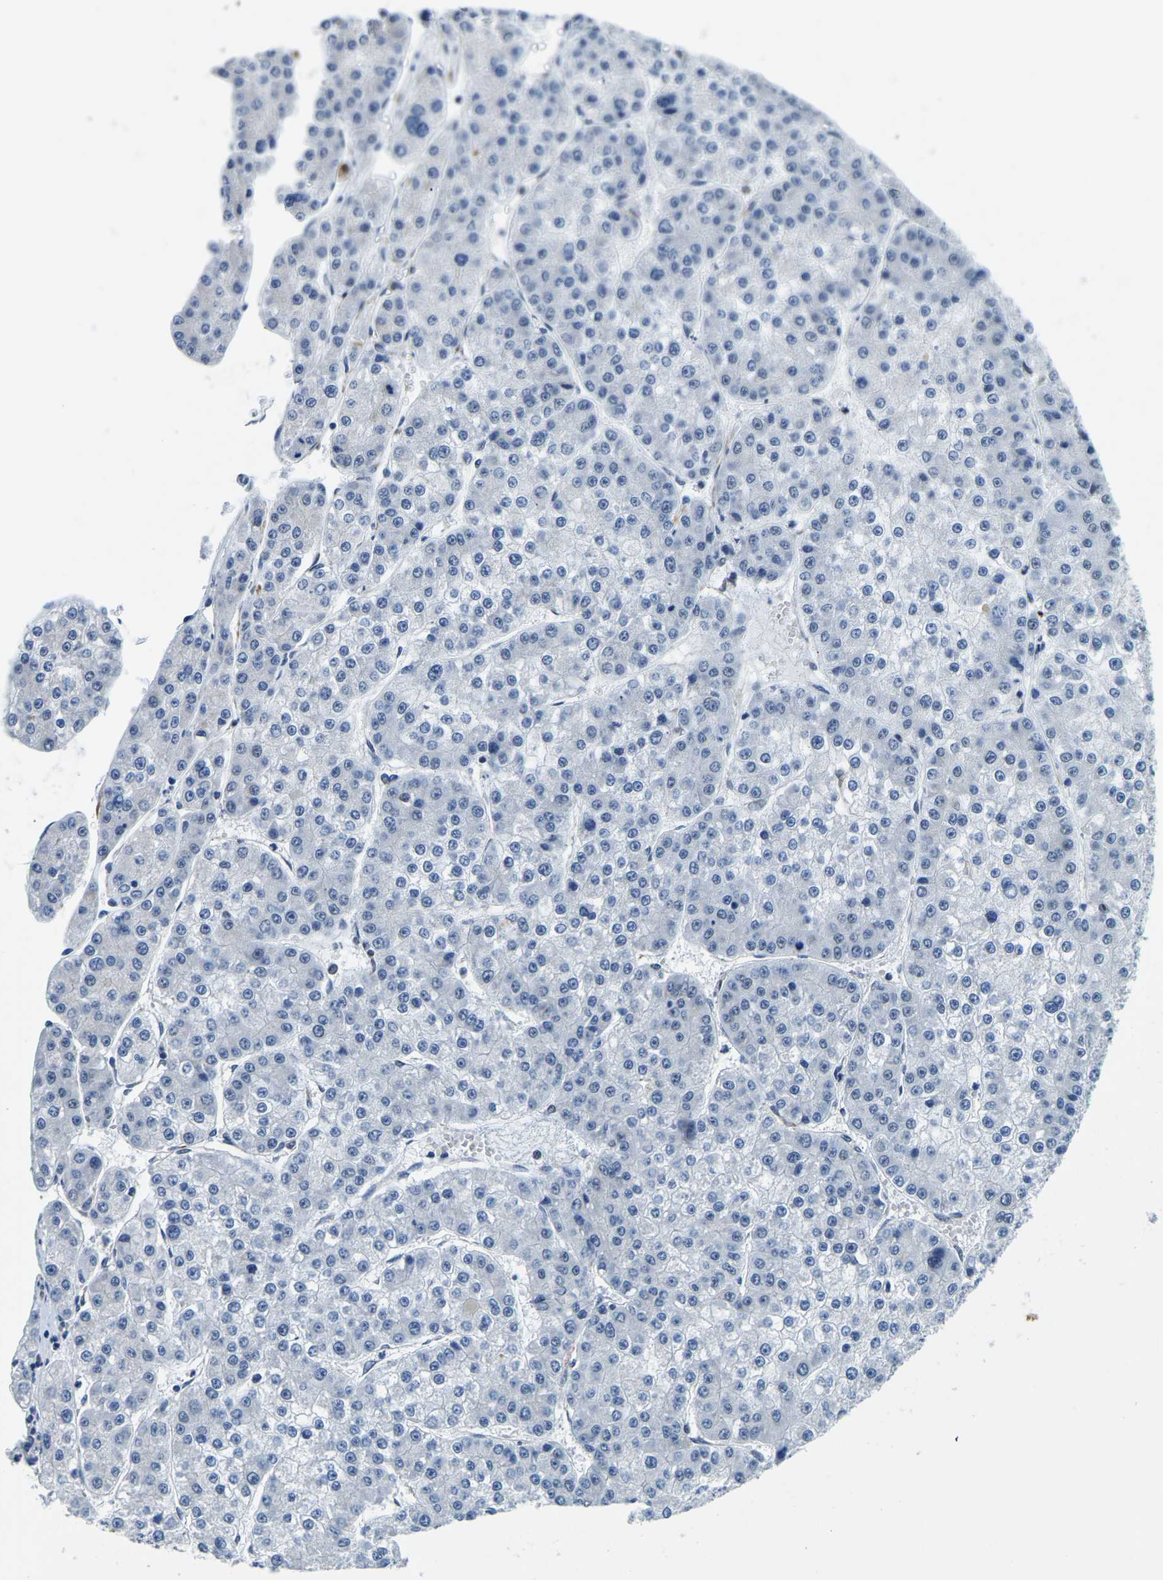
{"staining": {"intensity": "negative", "quantity": "none", "location": "none"}, "tissue": "liver cancer", "cell_type": "Tumor cells", "image_type": "cancer", "snomed": [{"axis": "morphology", "description": "Carcinoma, Hepatocellular, NOS"}, {"axis": "topography", "description": "Liver"}], "caption": "Liver hepatocellular carcinoma stained for a protein using immunohistochemistry demonstrates no positivity tumor cells.", "gene": "BNIP3L", "patient": {"sex": "female", "age": 73}}